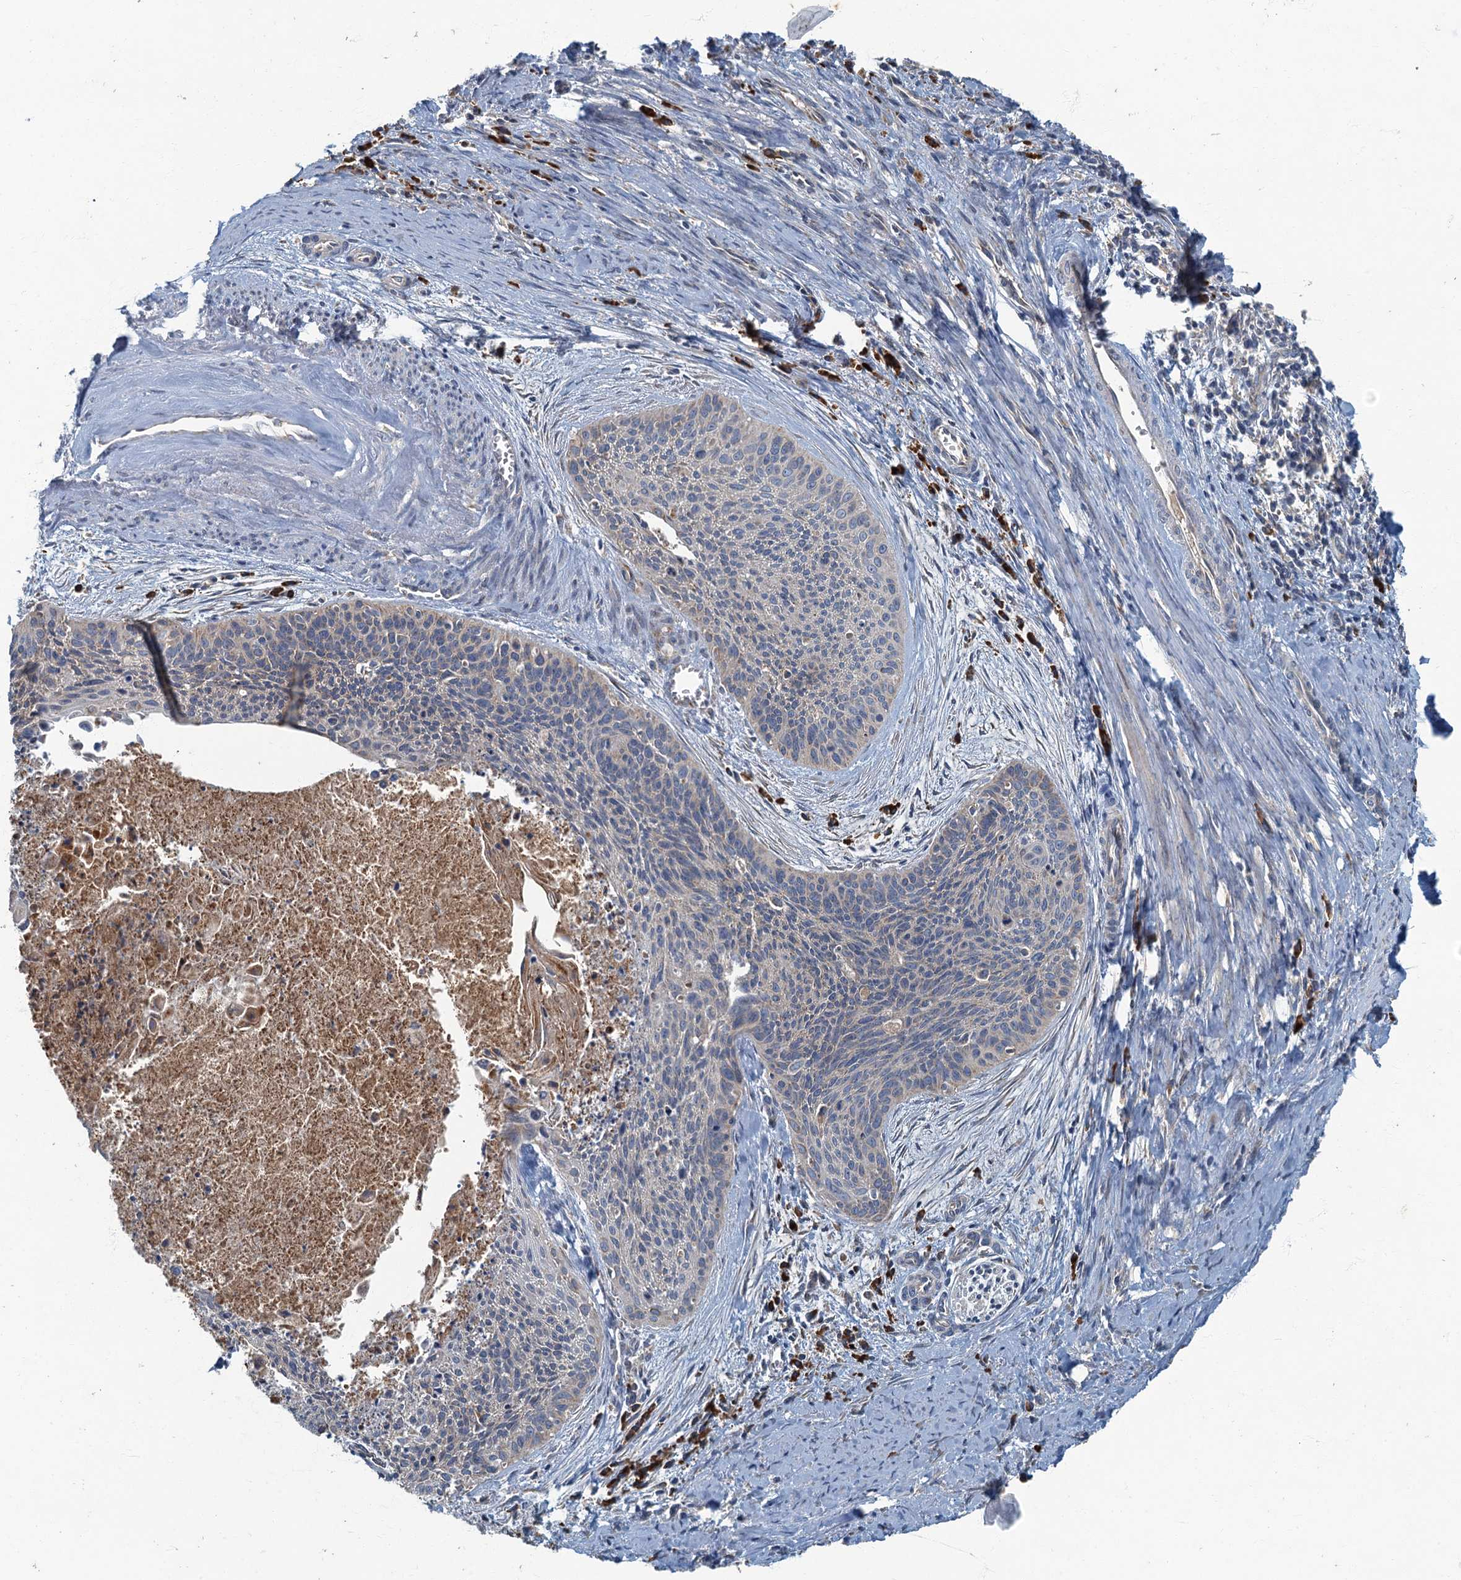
{"staining": {"intensity": "negative", "quantity": "none", "location": "none"}, "tissue": "cervical cancer", "cell_type": "Tumor cells", "image_type": "cancer", "snomed": [{"axis": "morphology", "description": "Squamous cell carcinoma, NOS"}, {"axis": "topography", "description": "Cervix"}], "caption": "This is an immunohistochemistry histopathology image of squamous cell carcinoma (cervical). There is no expression in tumor cells.", "gene": "SPDYC", "patient": {"sex": "female", "age": 55}}